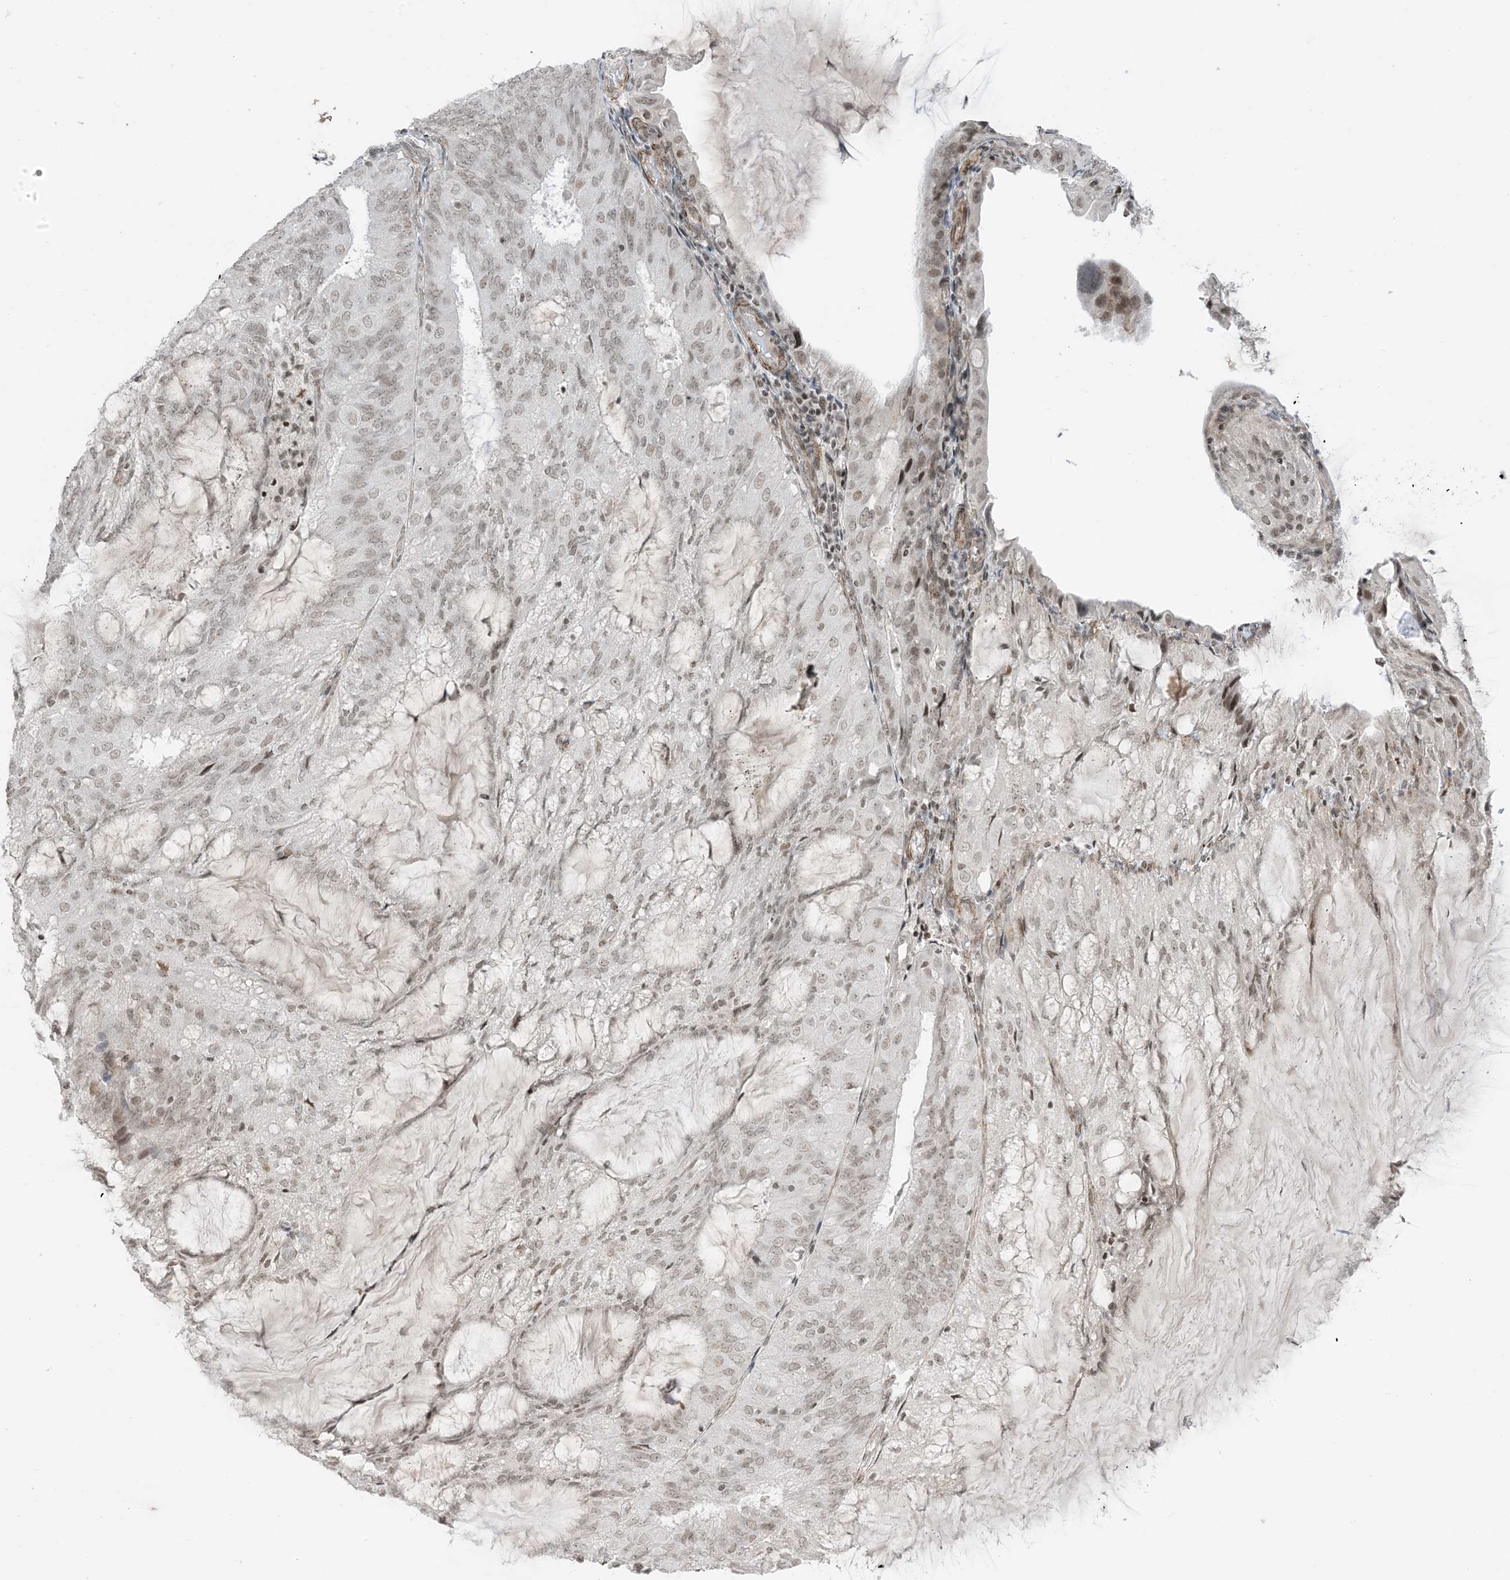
{"staining": {"intensity": "weak", "quantity": ">75%", "location": "nuclear"}, "tissue": "endometrial cancer", "cell_type": "Tumor cells", "image_type": "cancer", "snomed": [{"axis": "morphology", "description": "Adenocarcinoma, NOS"}, {"axis": "topography", "description": "Endometrium"}], "caption": "Protein positivity by immunohistochemistry (IHC) shows weak nuclear expression in approximately >75% of tumor cells in endometrial cancer (adenocarcinoma). Using DAB (3,3'-diaminobenzidine) (brown) and hematoxylin (blue) stains, captured at high magnification using brightfield microscopy.", "gene": "METAP1D", "patient": {"sex": "female", "age": 81}}